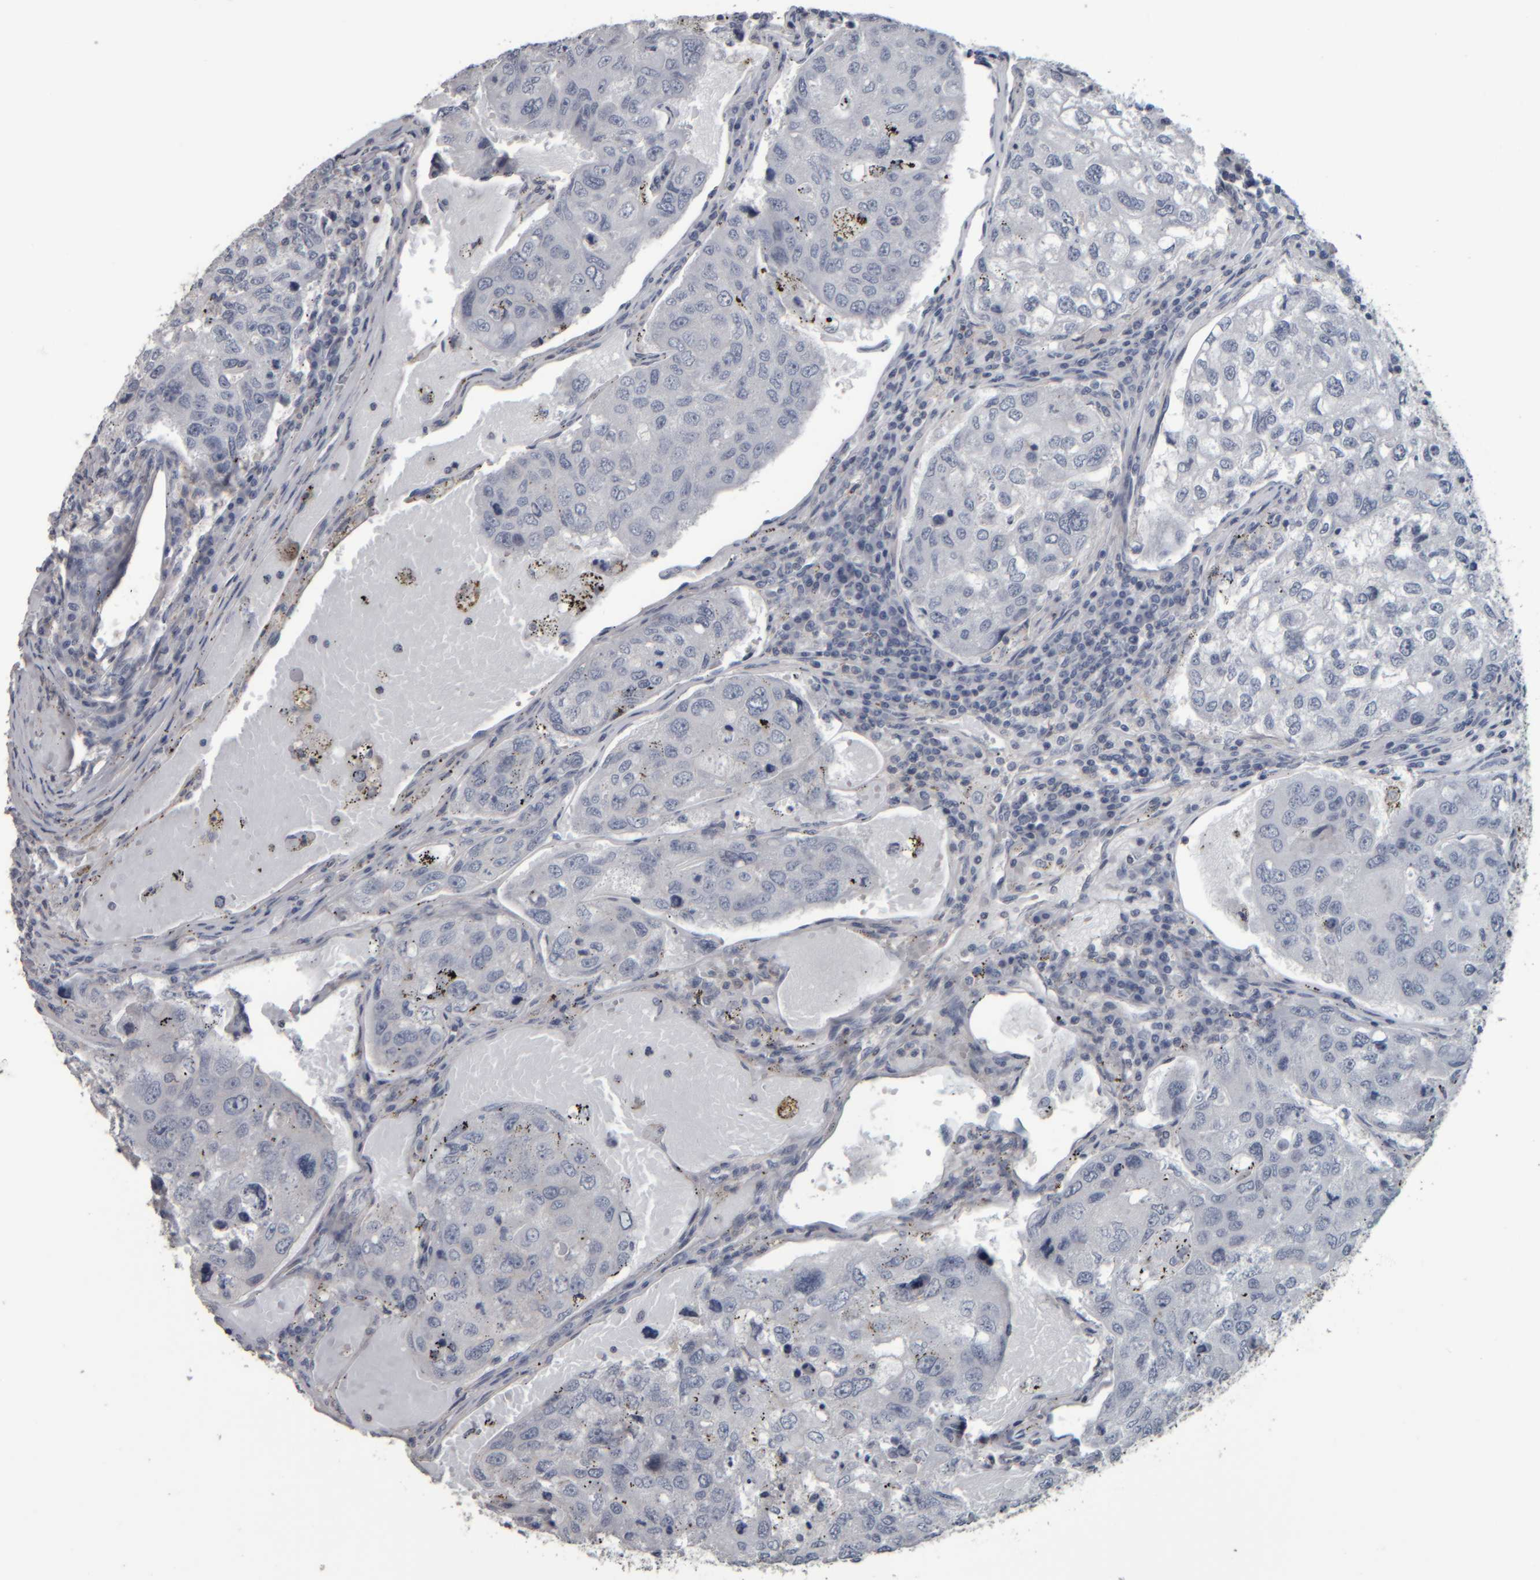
{"staining": {"intensity": "negative", "quantity": "none", "location": "none"}, "tissue": "urothelial cancer", "cell_type": "Tumor cells", "image_type": "cancer", "snomed": [{"axis": "morphology", "description": "Urothelial carcinoma, High grade"}, {"axis": "topography", "description": "Lymph node"}, {"axis": "topography", "description": "Urinary bladder"}], "caption": "Urothelial cancer stained for a protein using immunohistochemistry (IHC) reveals no positivity tumor cells.", "gene": "CAVIN4", "patient": {"sex": "male", "age": 51}}